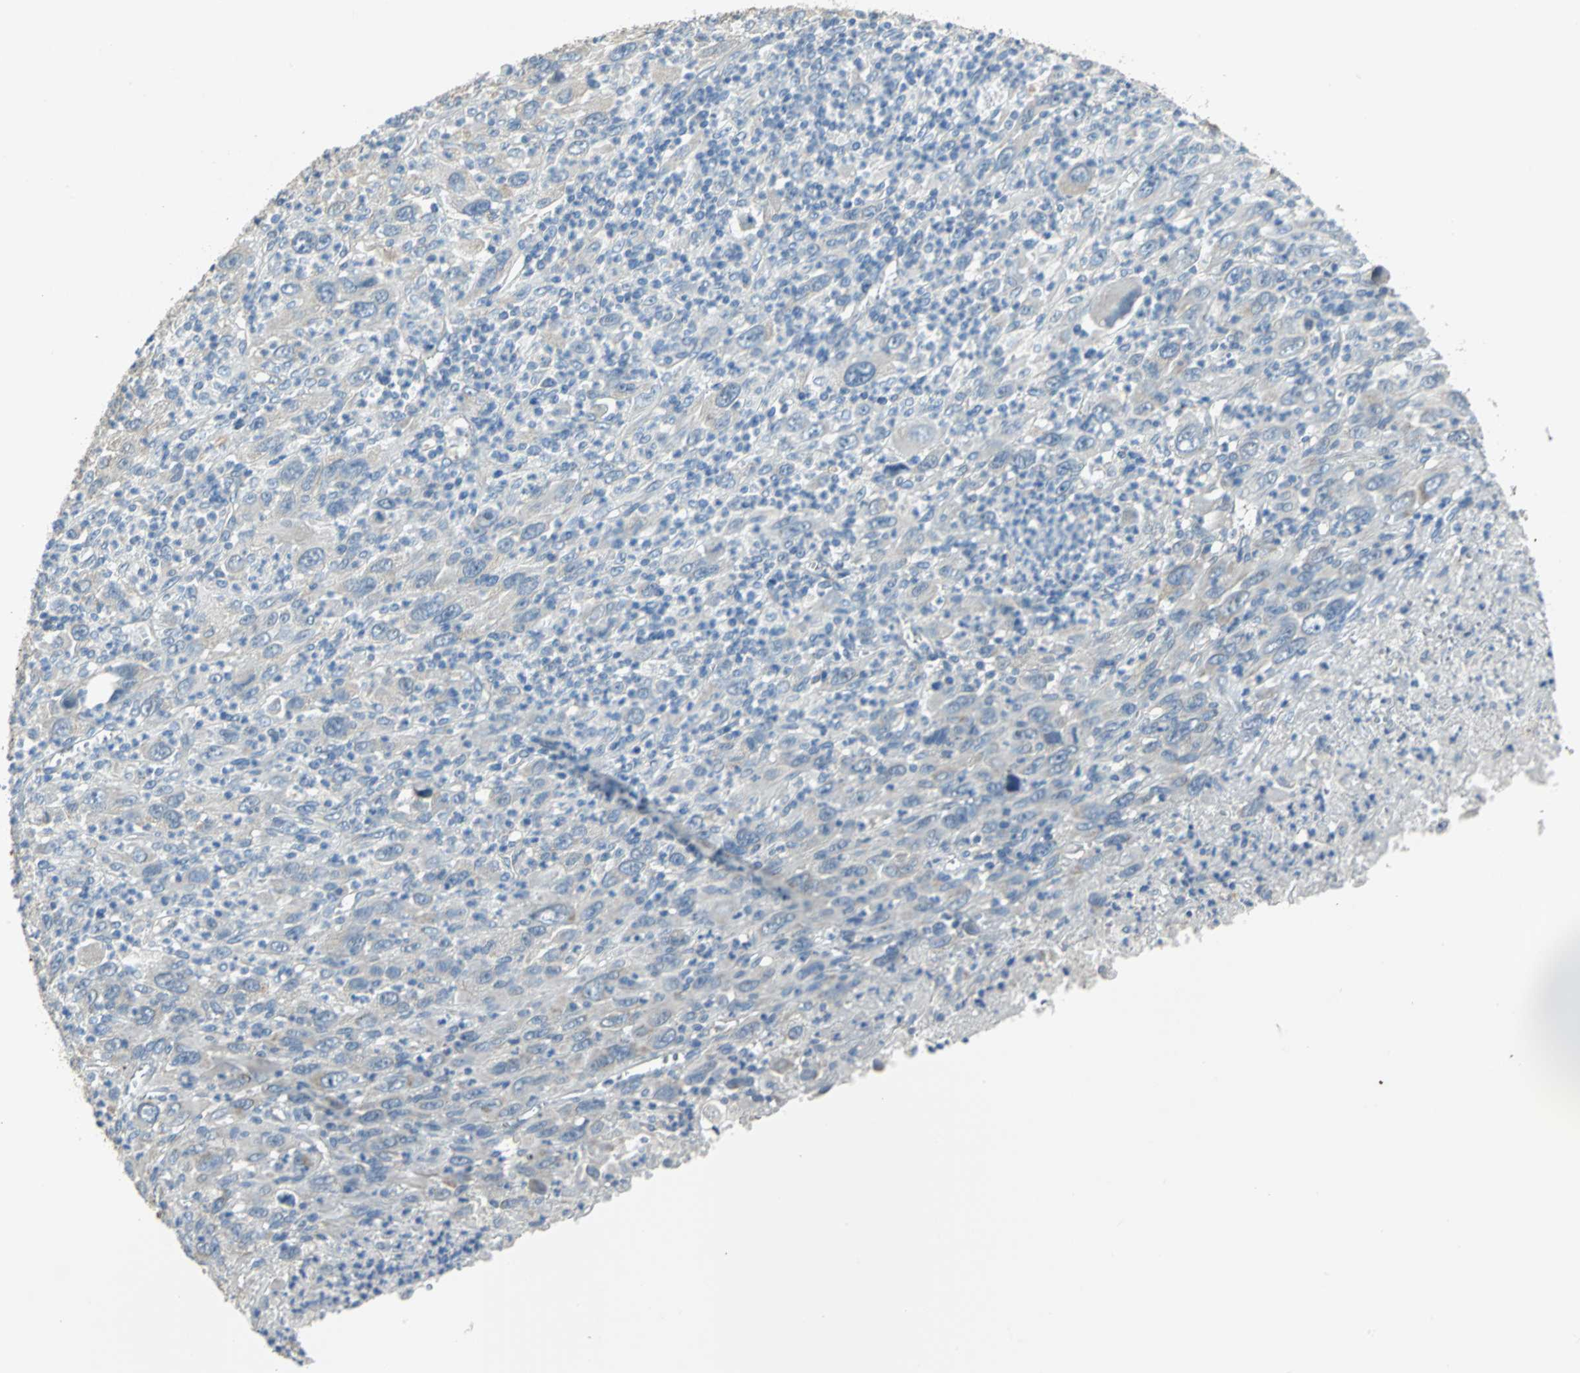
{"staining": {"intensity": "negative", "quantity": "none", "location": "none"}, "tissue": "melanoma", "cell_type": "Tumor cells", "image_type": "cancer", "snomed": [{"axis": "morphology", "description": "Malignant melanoma, Metastatic site"}, {"axis": "topography", "description": "Skin"}], "caption": "Immunohistochemistry of melanoma displays no expression in tumor cells.", "gene": "HTR1F", "patient": {"sex": "female", "age": 56}}